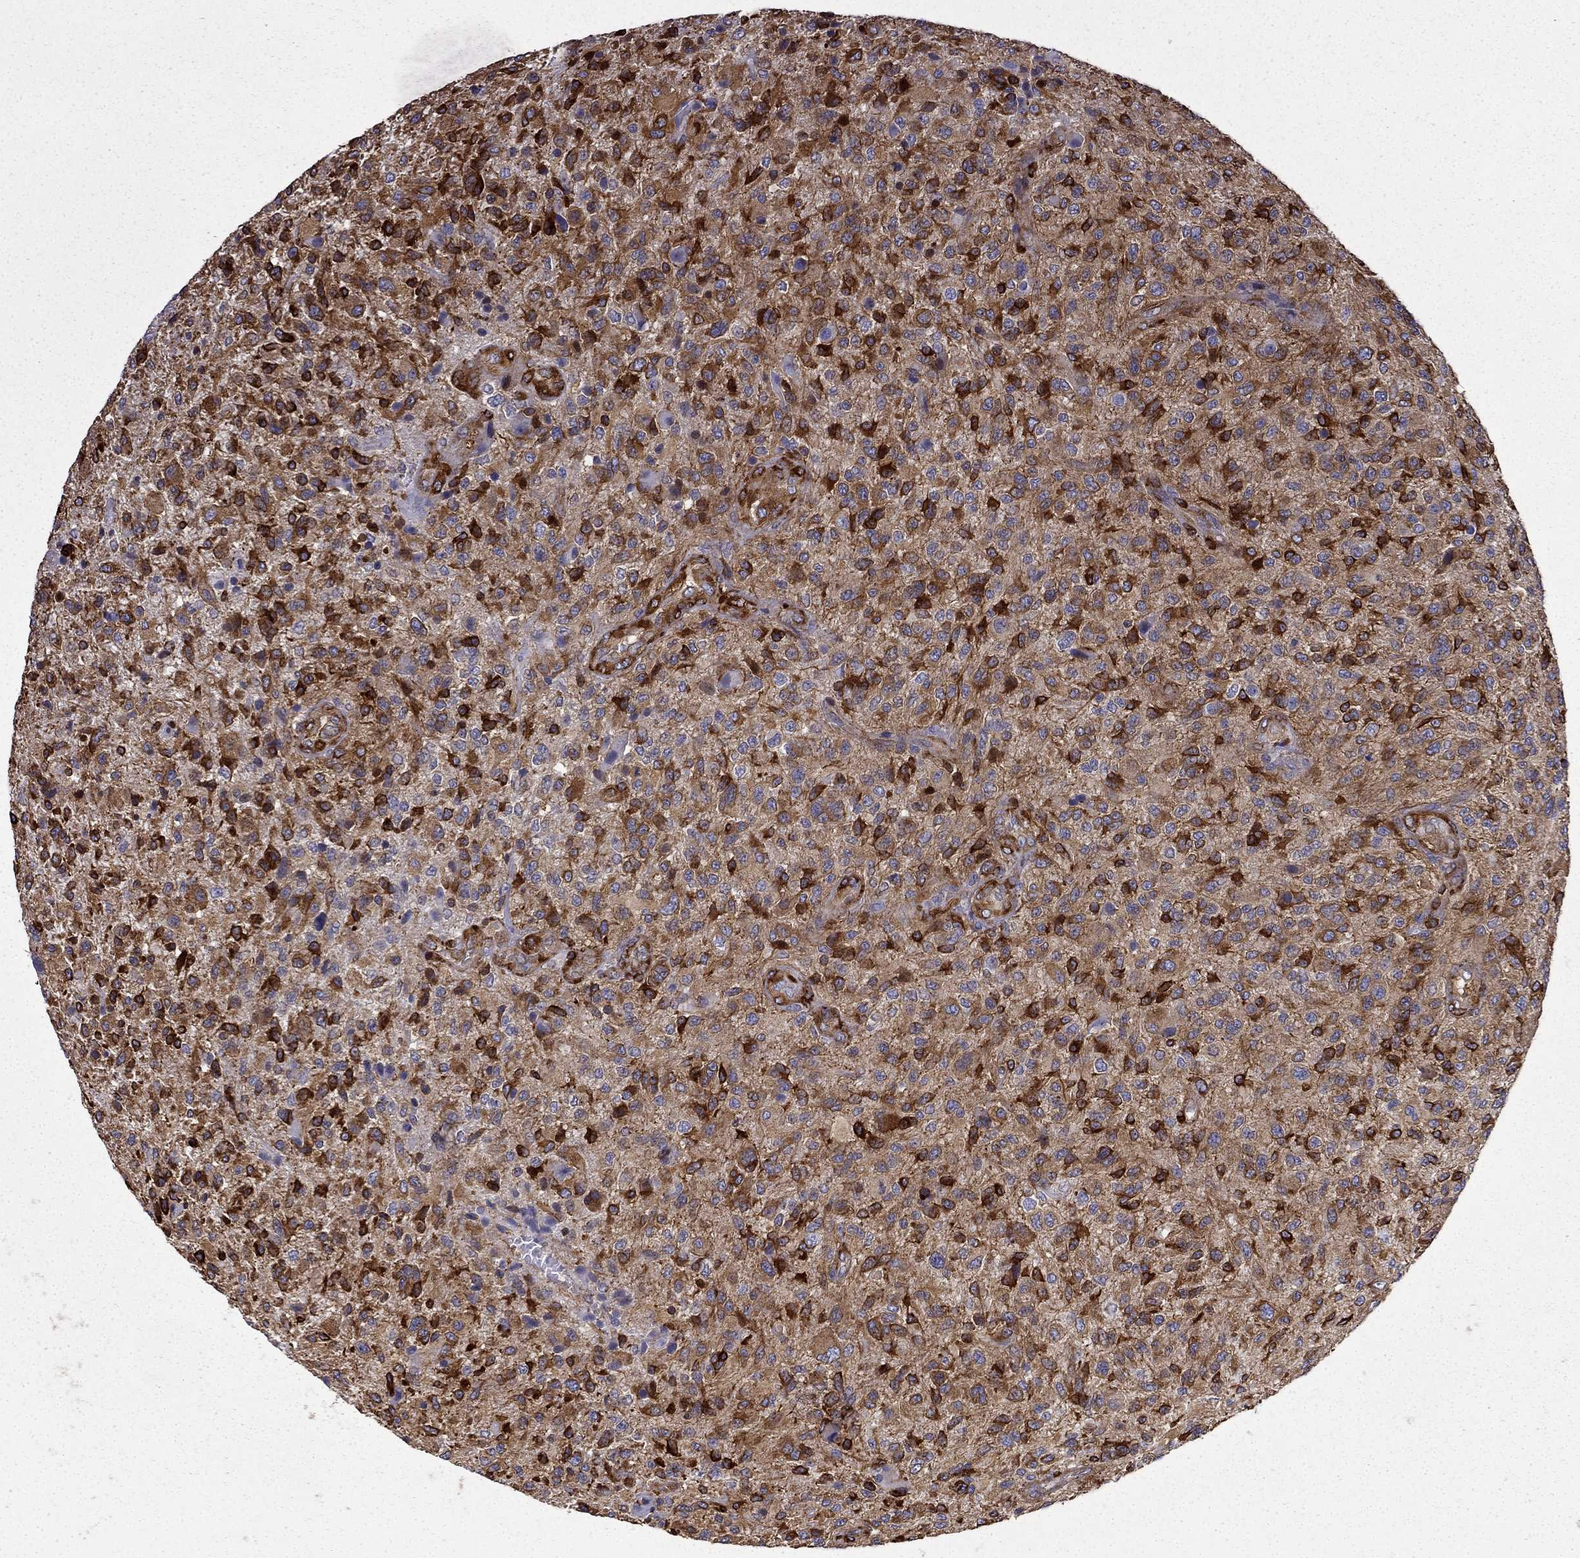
{"staining": {"intensity": "moderate", "quantity": ">75%", "location": "cytoplasmic/membranous"}, "tissue": "glioma", "cell_type": "Tumor cells", "image_type": "cancer", "snomed": [{"axis": "morphology", "description": "Glioma, malignant, High grade"}, {"axis": "topography", "description": "Brain"}], "caption": "Immunohistochemical staining of human high-grade glioma (malignant) displays medium levels of moderate cytoplasmic/membranous protein staining in about >75% of tumor cells.", "gene": "MAP4", "patient": {"sex": "male", "age": 47}}